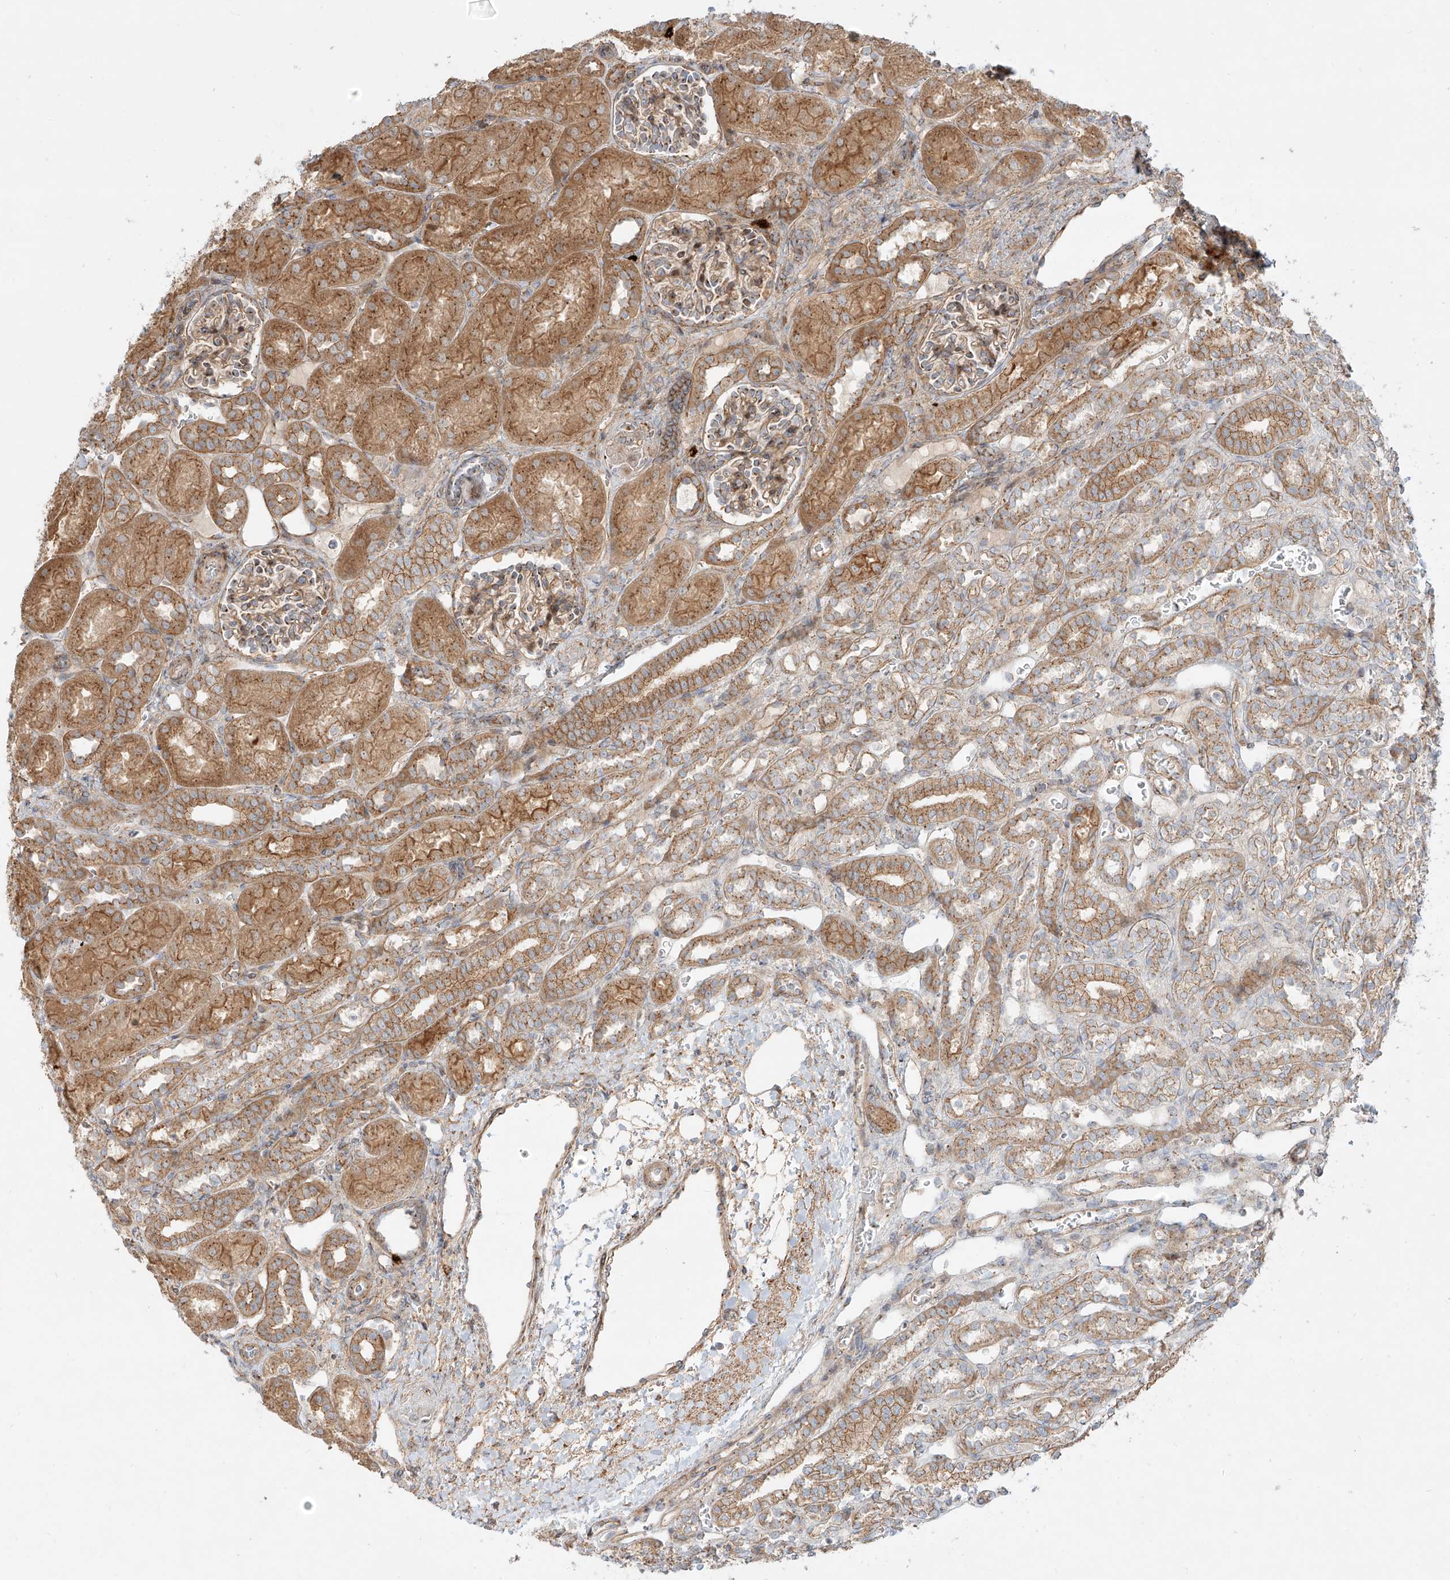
{"staining": {"intensity": "moderate", "quantity": ">75%", "location": "cytoplasmic/membranous"}, "tissue": "kidney", "cell_type": "Cells in glomeruli", "image_type": "normal", "snomed": [{"axis": "morphology", "description": "Normal tissue, NOS"}, {"axis": "morphology", "description": "Neoplasm, malignant, NOS"}, {"axis": "topography", "description": "Kidney"}], "caption": "Immunohistochemistry (IHC) (DAB (3,3'-diaminobenzidine)) staining of normal human kidney demonstrates moderate cytoplasmic/membranous protein expression in about >75% of cells in glomeruli. The staining was performed using DAB (3,3'-diaminobenzidine) to visualize the protein expression in brown, while the nuclei were stained in blue with hematoxylin (Magnification: 20x).", "gene": "ZNF287", "patient": {"sex": "female", "age": 1}}